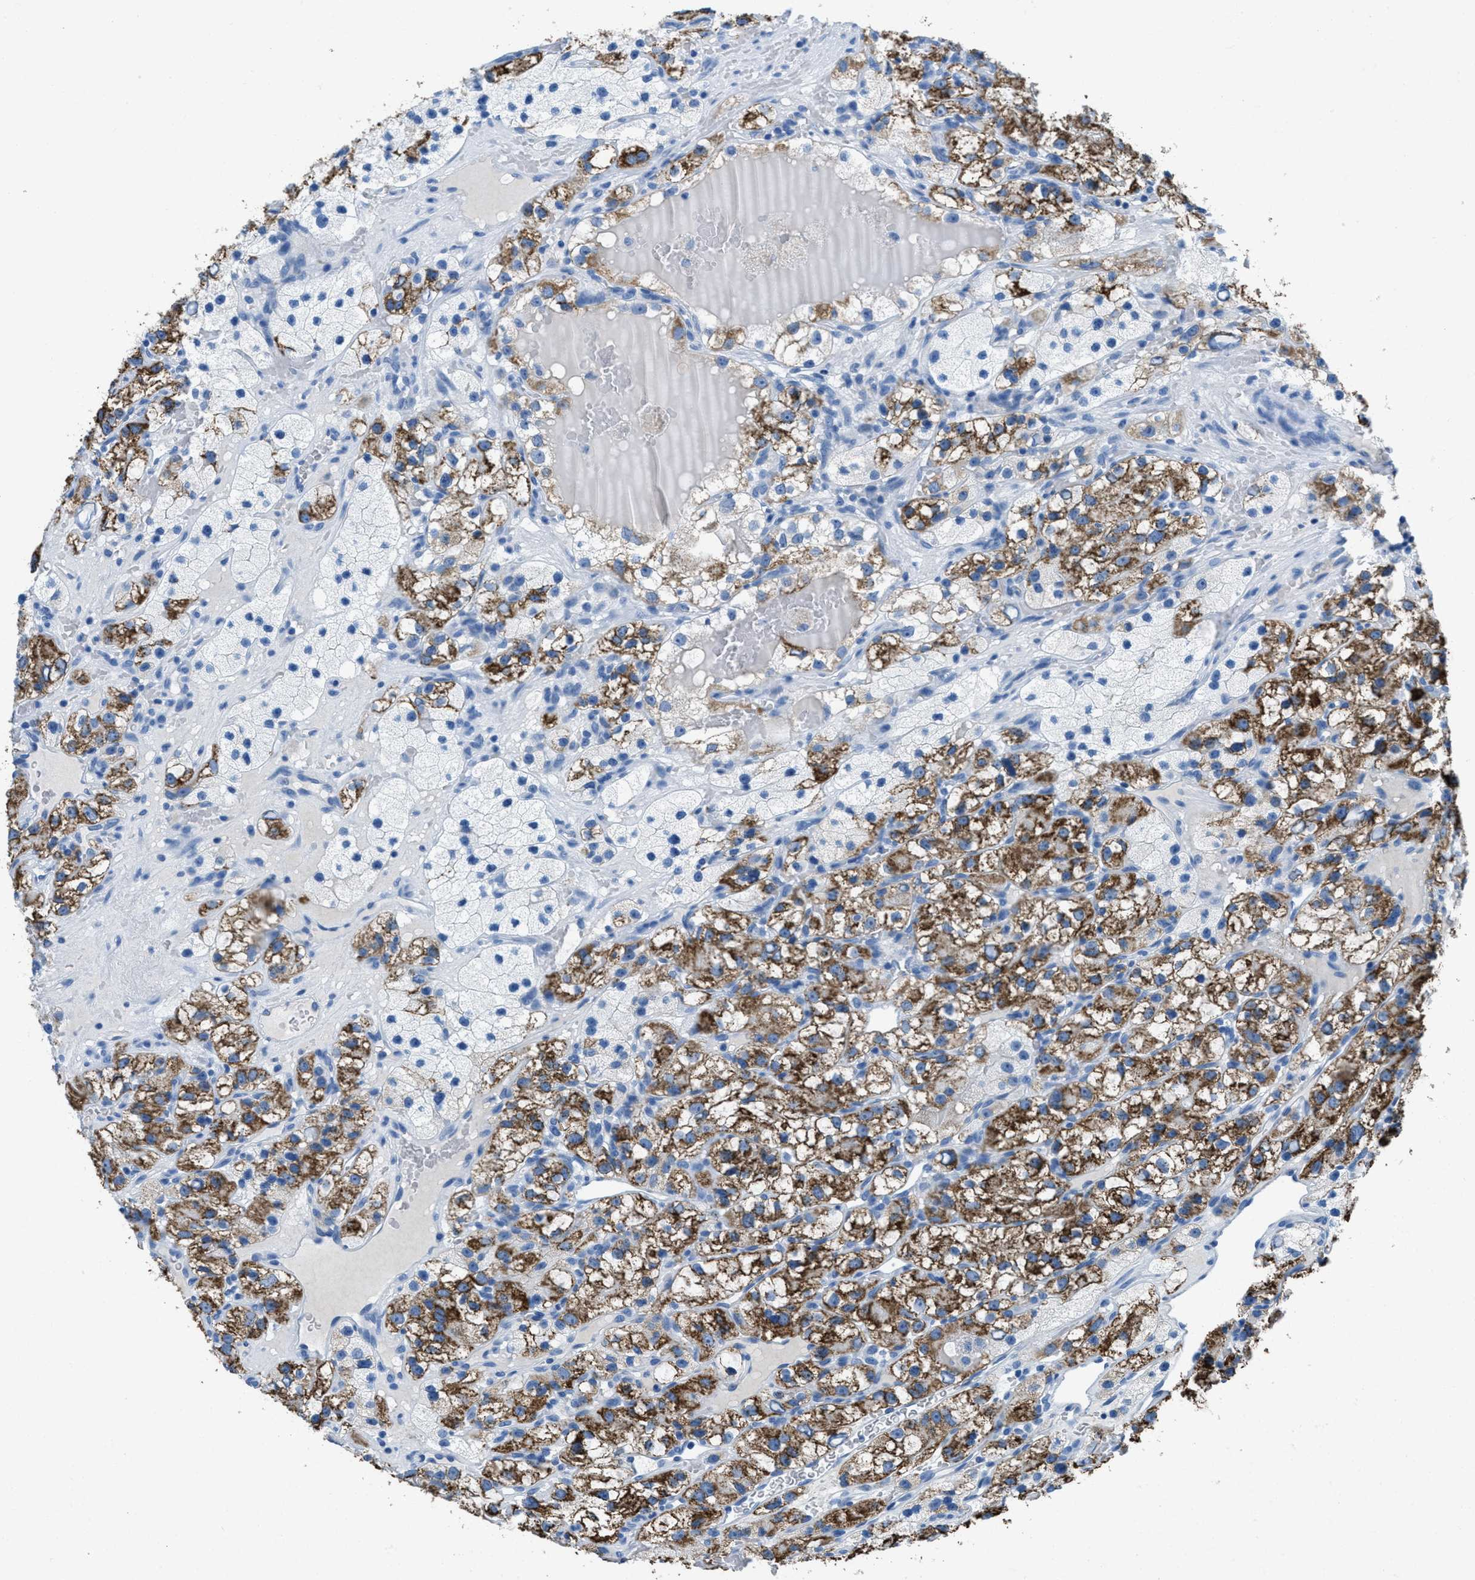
{"staining": {"intensity": "strong", "quantity": ">75%", "location": "cytoplasmic/membranous"}, "tissue": "renal cancer", "cell_type": "Tumor cells", "image_type": "cancer", "snomed": [{"axis": "morphology", "description": "Adenocarcinoma, NOS"}, {"axis": "topography", "description": "Kidney"}], "caption": "Renal cancer tissue exhibits strong cytoplasmic/membranous positivity in approximately >75% of tumor cells", "gene": "MGARP", "patient": {"sex": "female", "age": 57}}